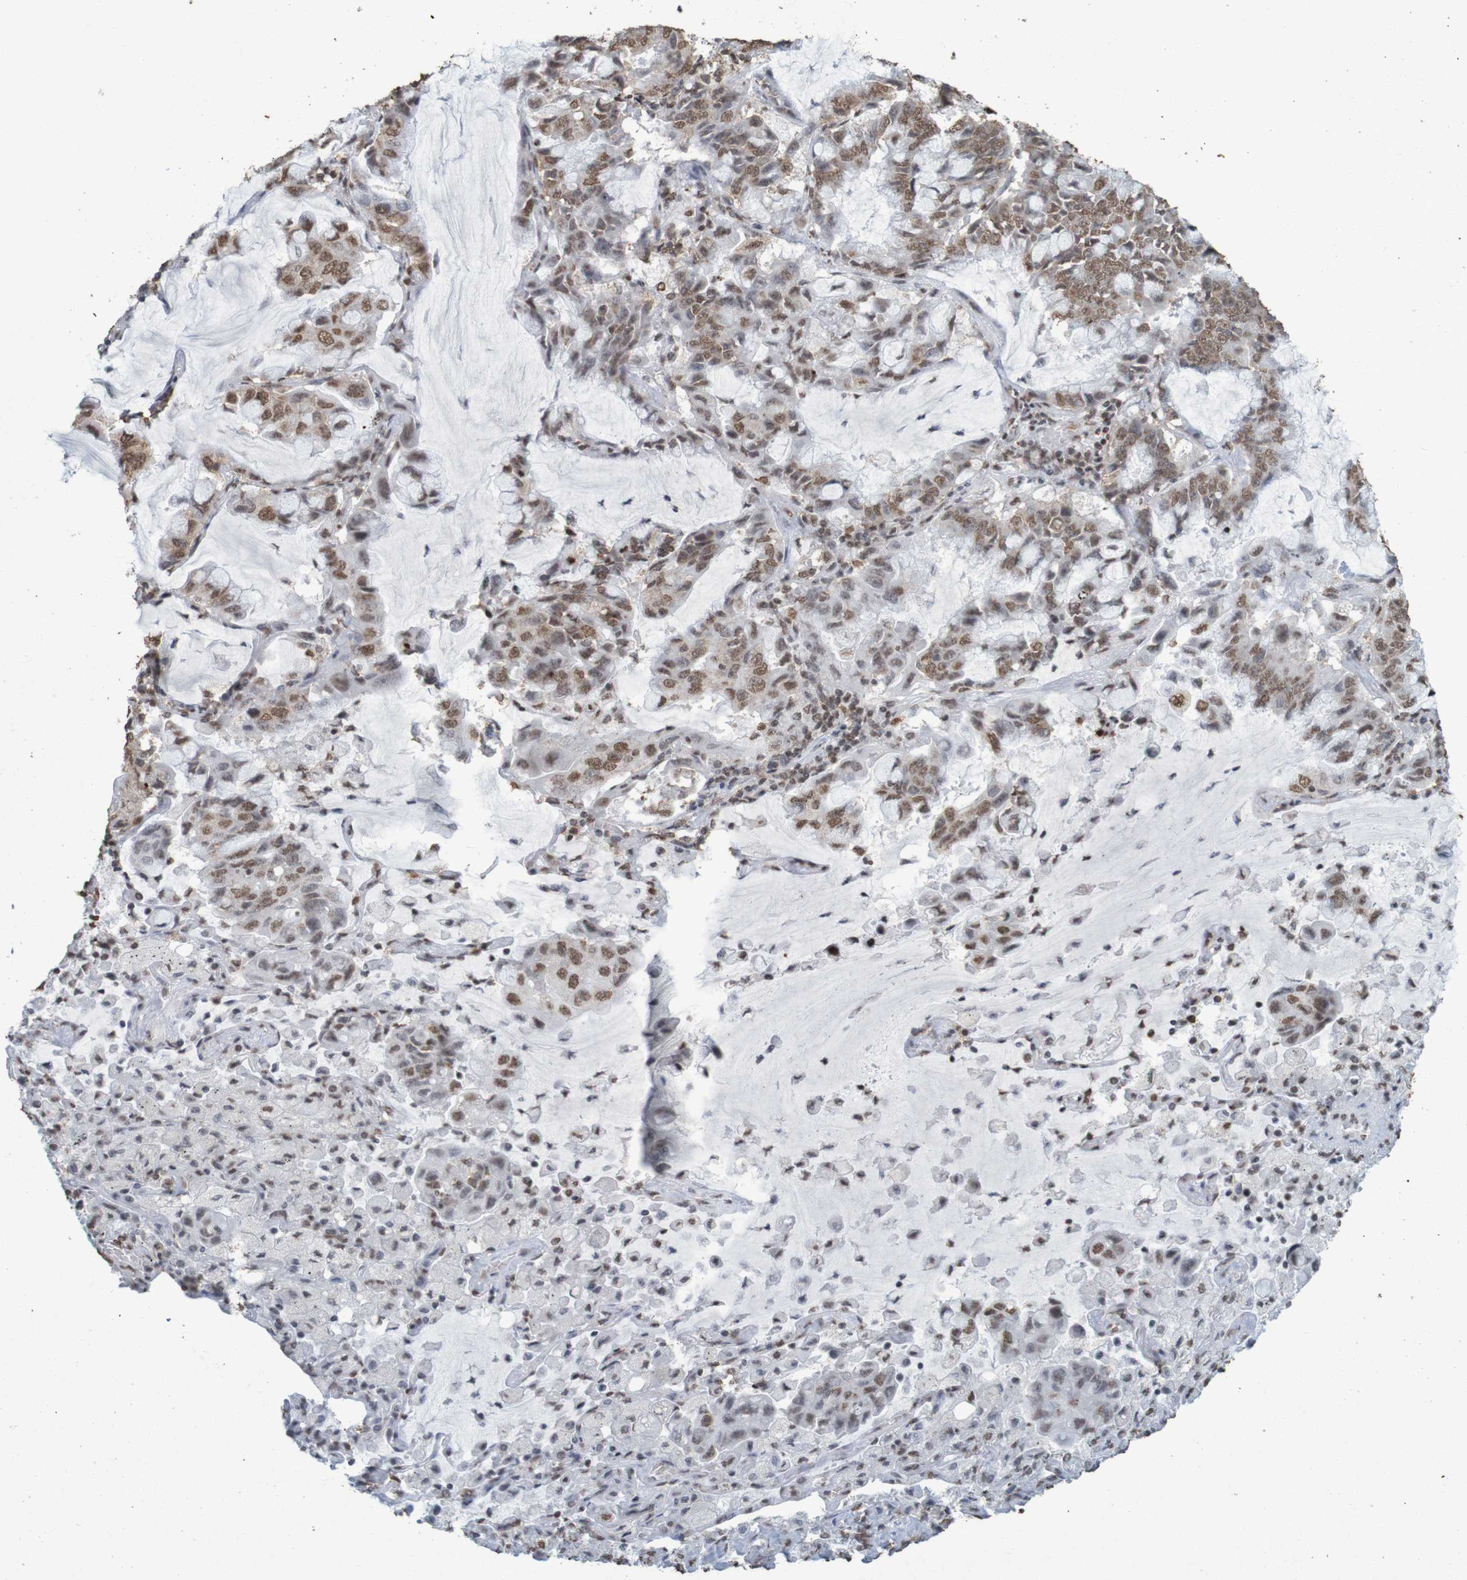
{"staining": {"intensity": "moderate", "quantity": ">75%", "location": "nuclear"}, "tissue": "lung cancer", "cell_type": "Tumor cells", "image_type": "cancer", "snomed": [{"axis": "morphology", "description": "Adenocarcinoma, NOS"}, {"axis": "topography", "description": "Lung"}], "caption": "The histopathology image demonstrates immunohistochemical staining of adenocarcinoma (lung). There is moderate nuclear staining is present in approximately >75% of tumor cells.", "gene": "GFI1", "patient": {"sex": "male", "age": 64}}